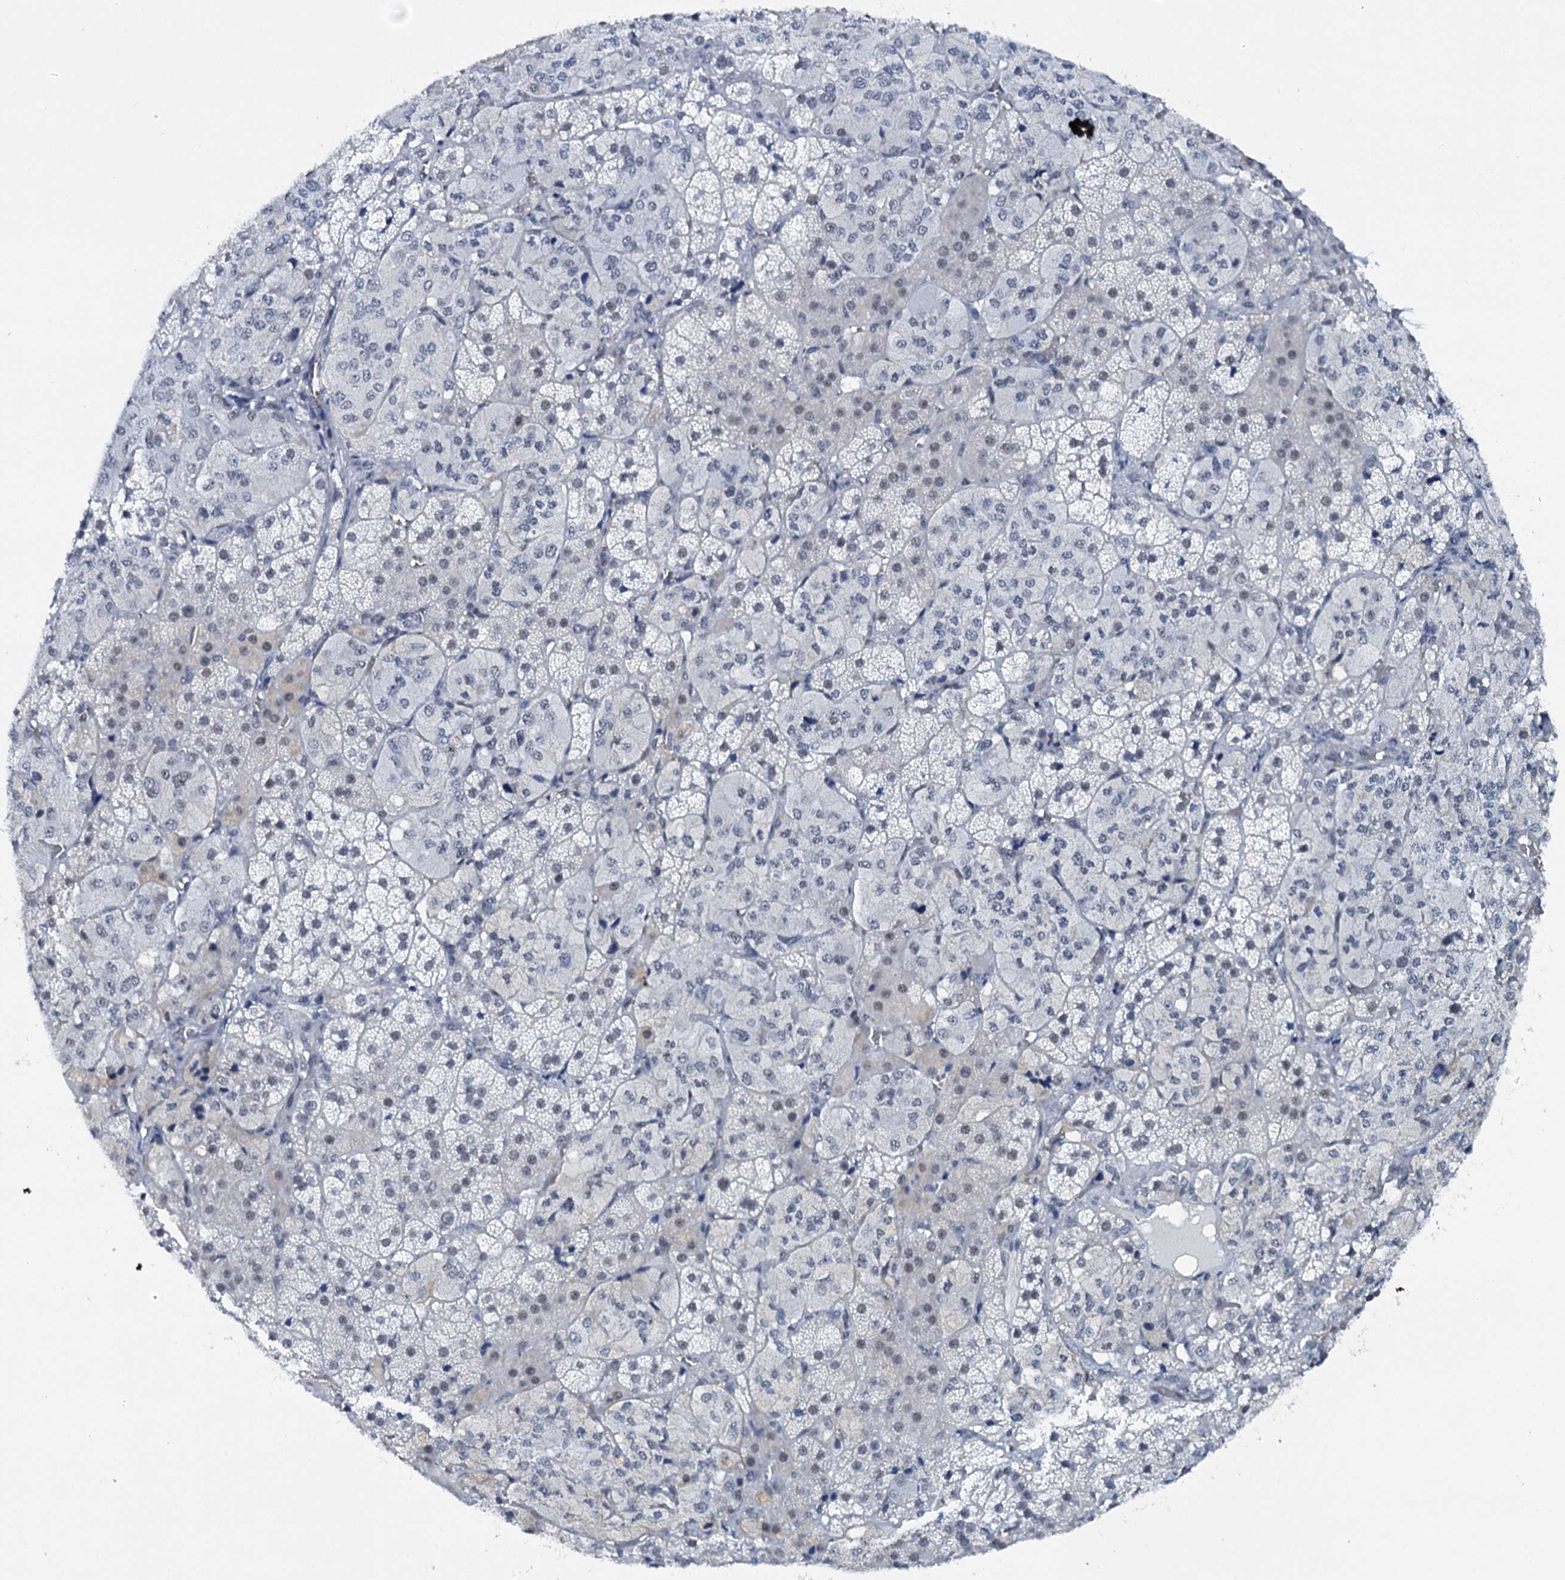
{"staining": {"intensity": "negative", "quantity": "none", "location": "none"}, "tissue": "adrenal gland", "cell_type": "Glandular cells", "image_type": "normal", "snomed": [{"axis": "morphology", "description": "Normal tissue, NOS"}, {"axis": "topography", "description": "Adrenal gland"}], "caption": "IHC histopathology image of normal adrenal gland stained for a protein (brown), which displays no expression in glandular cells. (Stains: DAB (3,3'-diaminobenzidine) IHC with hematoxylin counter stain, Microscopy: brightfield microscopy at high magnification).", "gene": "SREK1", "patient": {"sex": "female", "age": 44}}